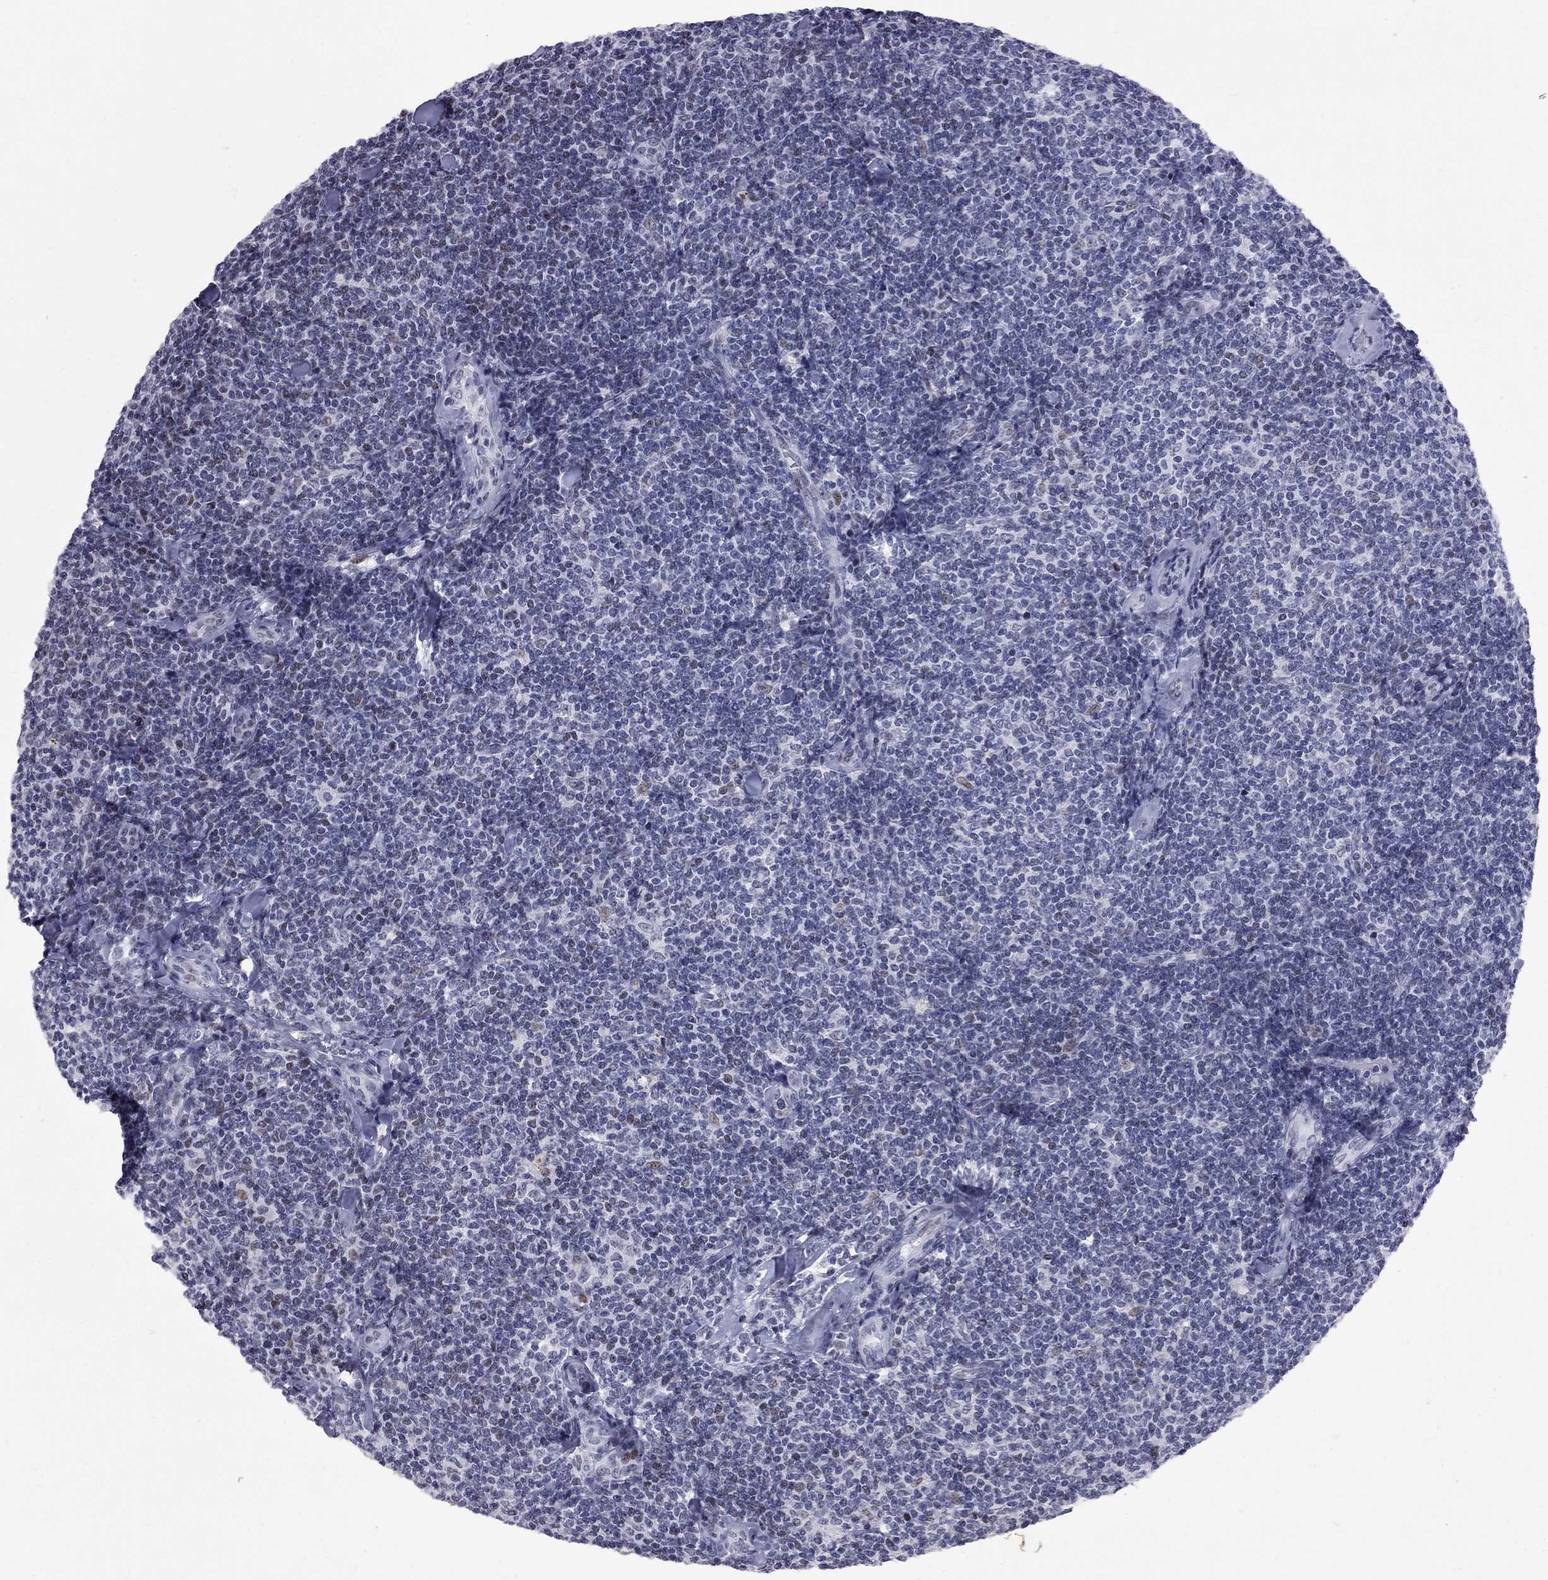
{"staining": {"intensity": "negative", "quantity": "none", "location": "none"}, "tissue": "lymphoma", "cell_type": "Tumor cells", "image_type": "cancer", "snomed": [{"axis": "morphology", "description": "Malignant lymphoma, non-Hodgkin's type, Low grade"}, {"axis": "topography", "description": "Lymph node"}], "caption": "Tumor cells show no significant protein staining in lymphoma.", "gene": "ZNF154", "patient": {"sex": "female", "age": 56}}